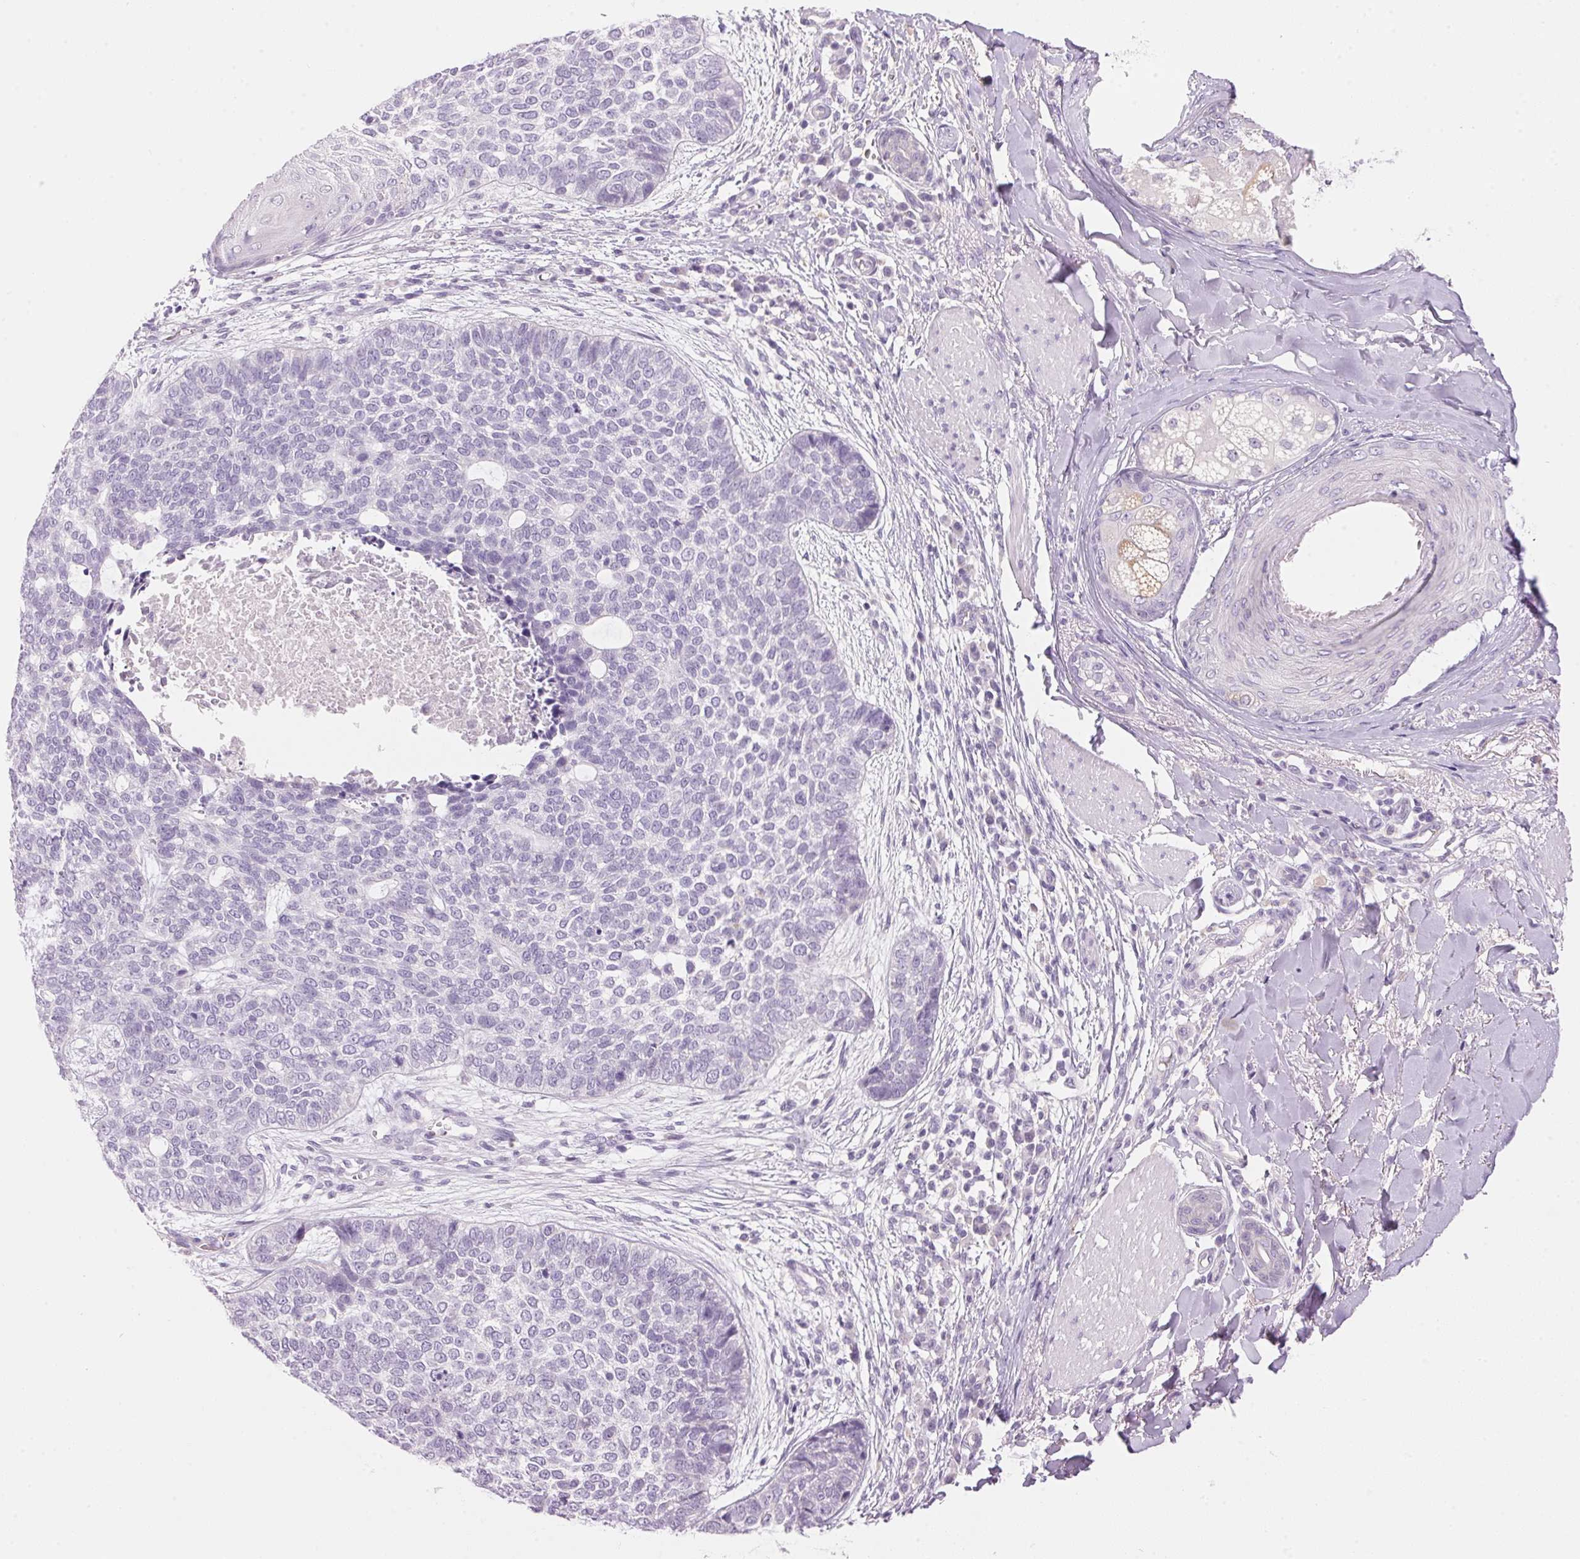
{"staining": {"intensity": "negative", "quantity": "none", "location": "none"}, "tissue": "skin cancer", "cell_type": "Tumor cells", "image_type": "cancer", "snomed": [{"axis": "morphology", "description": "Basal cell carcinoma"}, {"axis": "topography", "description": "Skin"}], "caption": "Immunohistochemical staining of skin basal cell carcinoma reveals no significant staining in tumor cells.", "gene": "HSD17B2", "patient": {"sex": "female", "age": 69}}